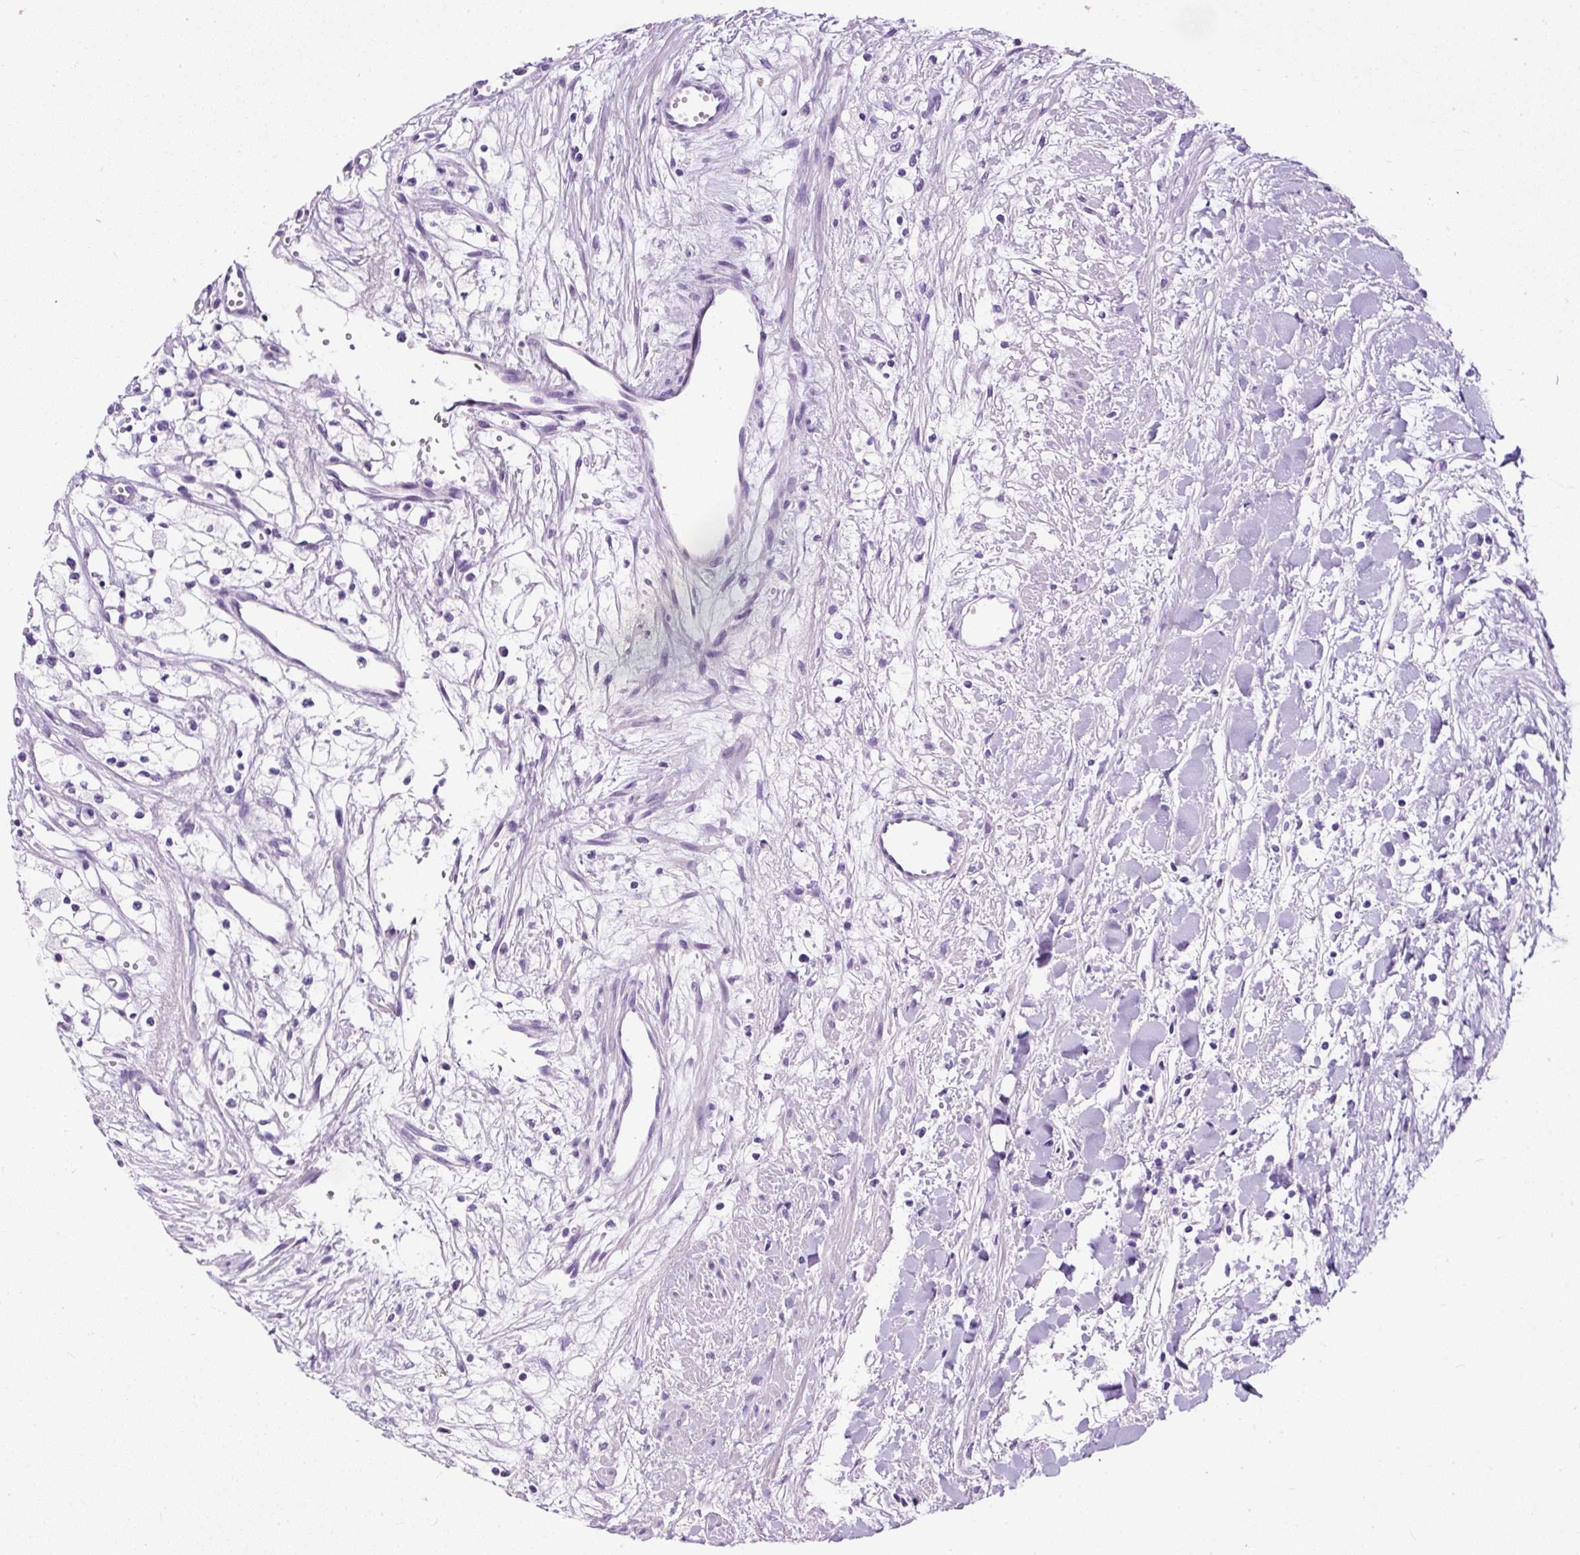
{"staining": {"intensity": "negative", "quantity": "none", "location": "none"}, "tissue": "renal cancer", "cell_type": "Tumor cells", "image_type": "cancer", "snomed": [{"axis": "morphology", "description": "Adenocarcinoma, NOS"}, {"axis": "topography", "description": "Kidney"}], "caption": "This is an IHC photomicrograph of human renal cancer. There is no expression in tumor cells.", "gene": "STOX2", "patient": {"sex": "male", "age": 59}}